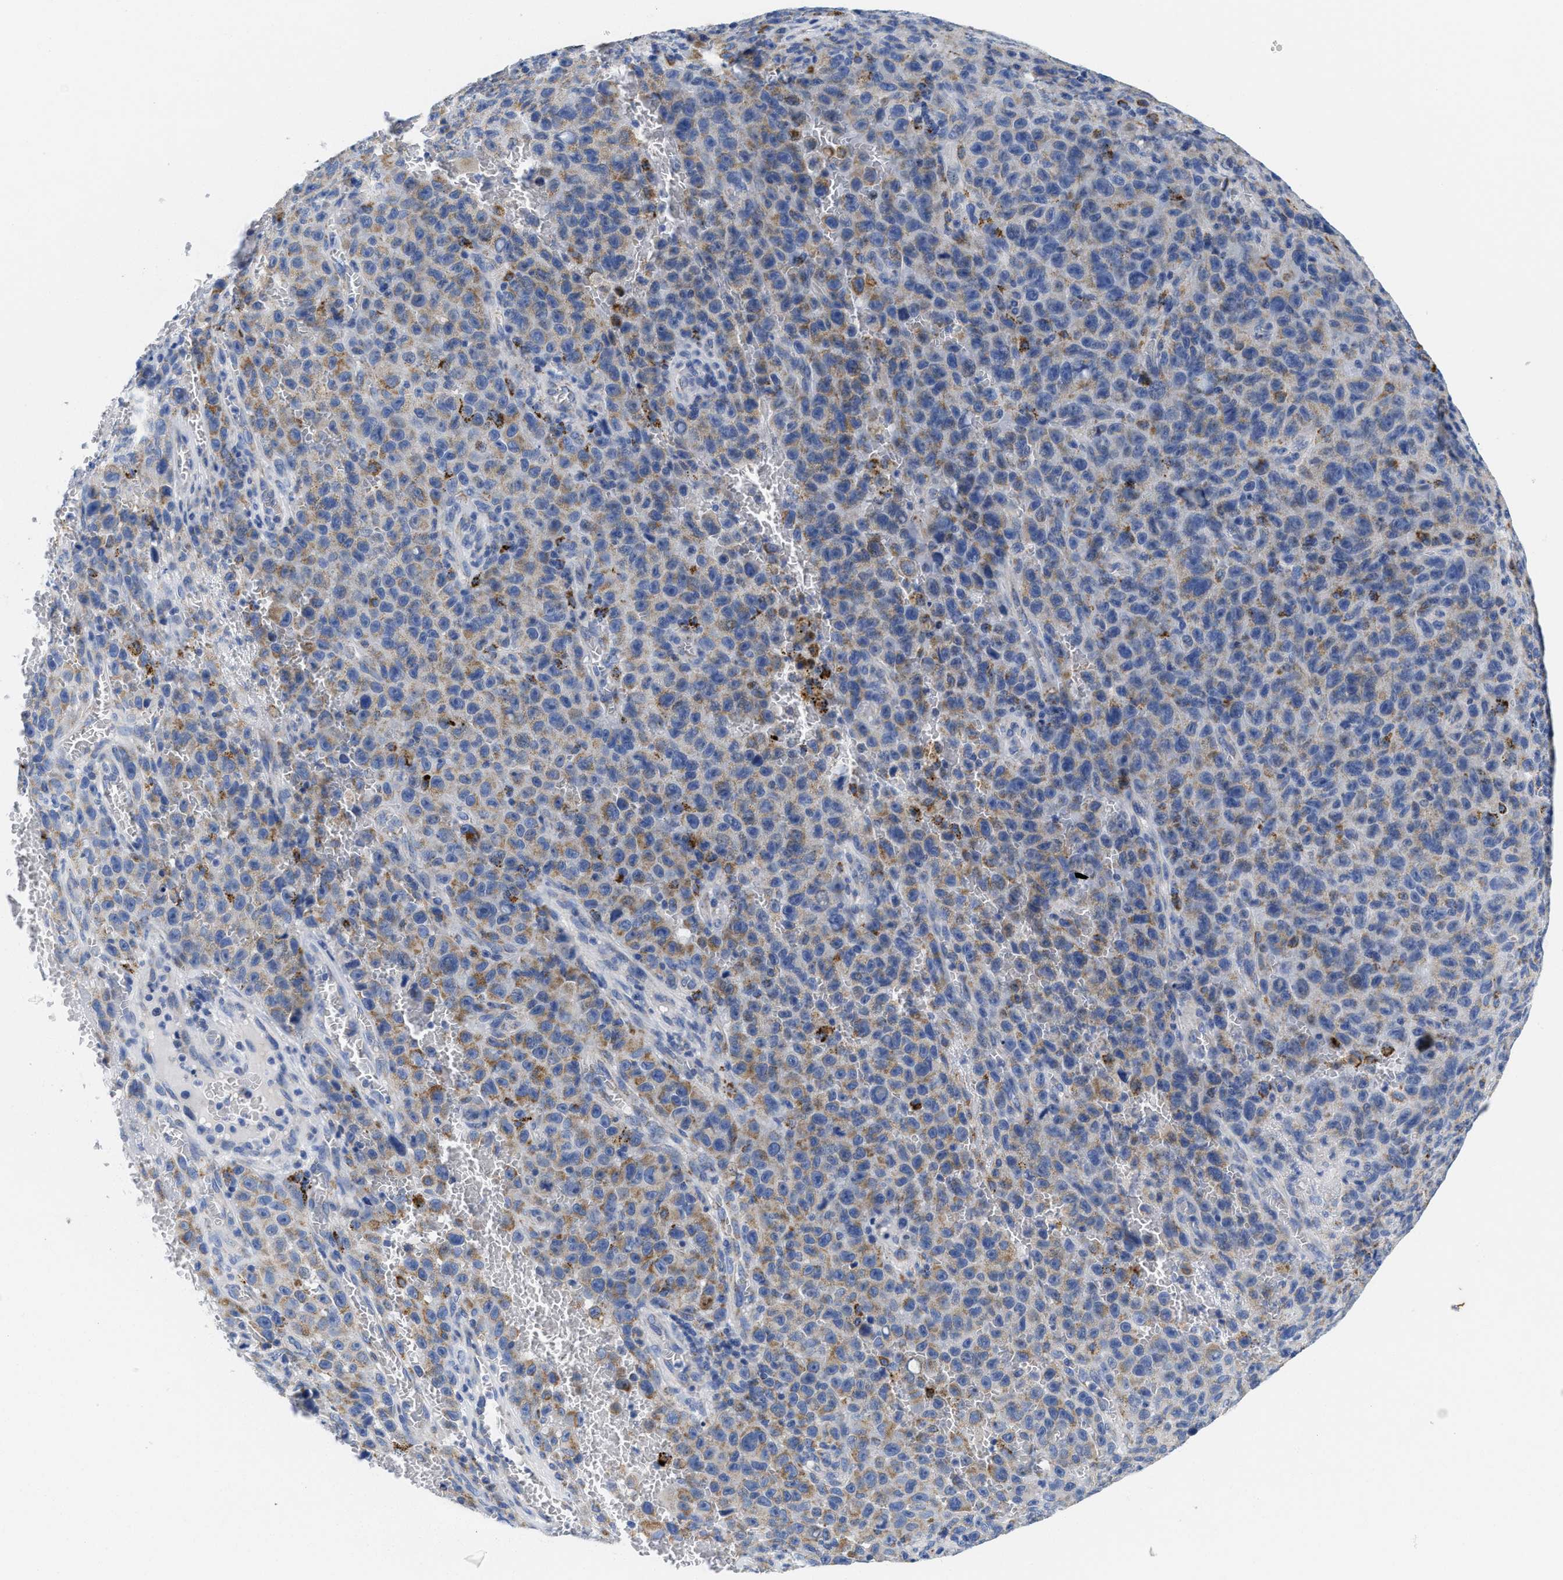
{"staining": {"intensity": "weak", "quantity": "25%-75%", "location": "cytoplasmic/membranous"}, "tissue": "melanoma", "cell_type": "Tumor cells", "image_type": "cancer", "snomed": [{"axis": "morphology", "description": "Malignant melanoma, NOS"}, {"axis": "topography", "description": "Skin"}], "caption": "Malignant melanoma tissue exhibits weak cytoplasmic/membranous expression in about 25%-75% of tumor cells, visualized by immunohistochemistry.", "gene": "TBRG4", "patient": {"sex": "female", "age": 82}}